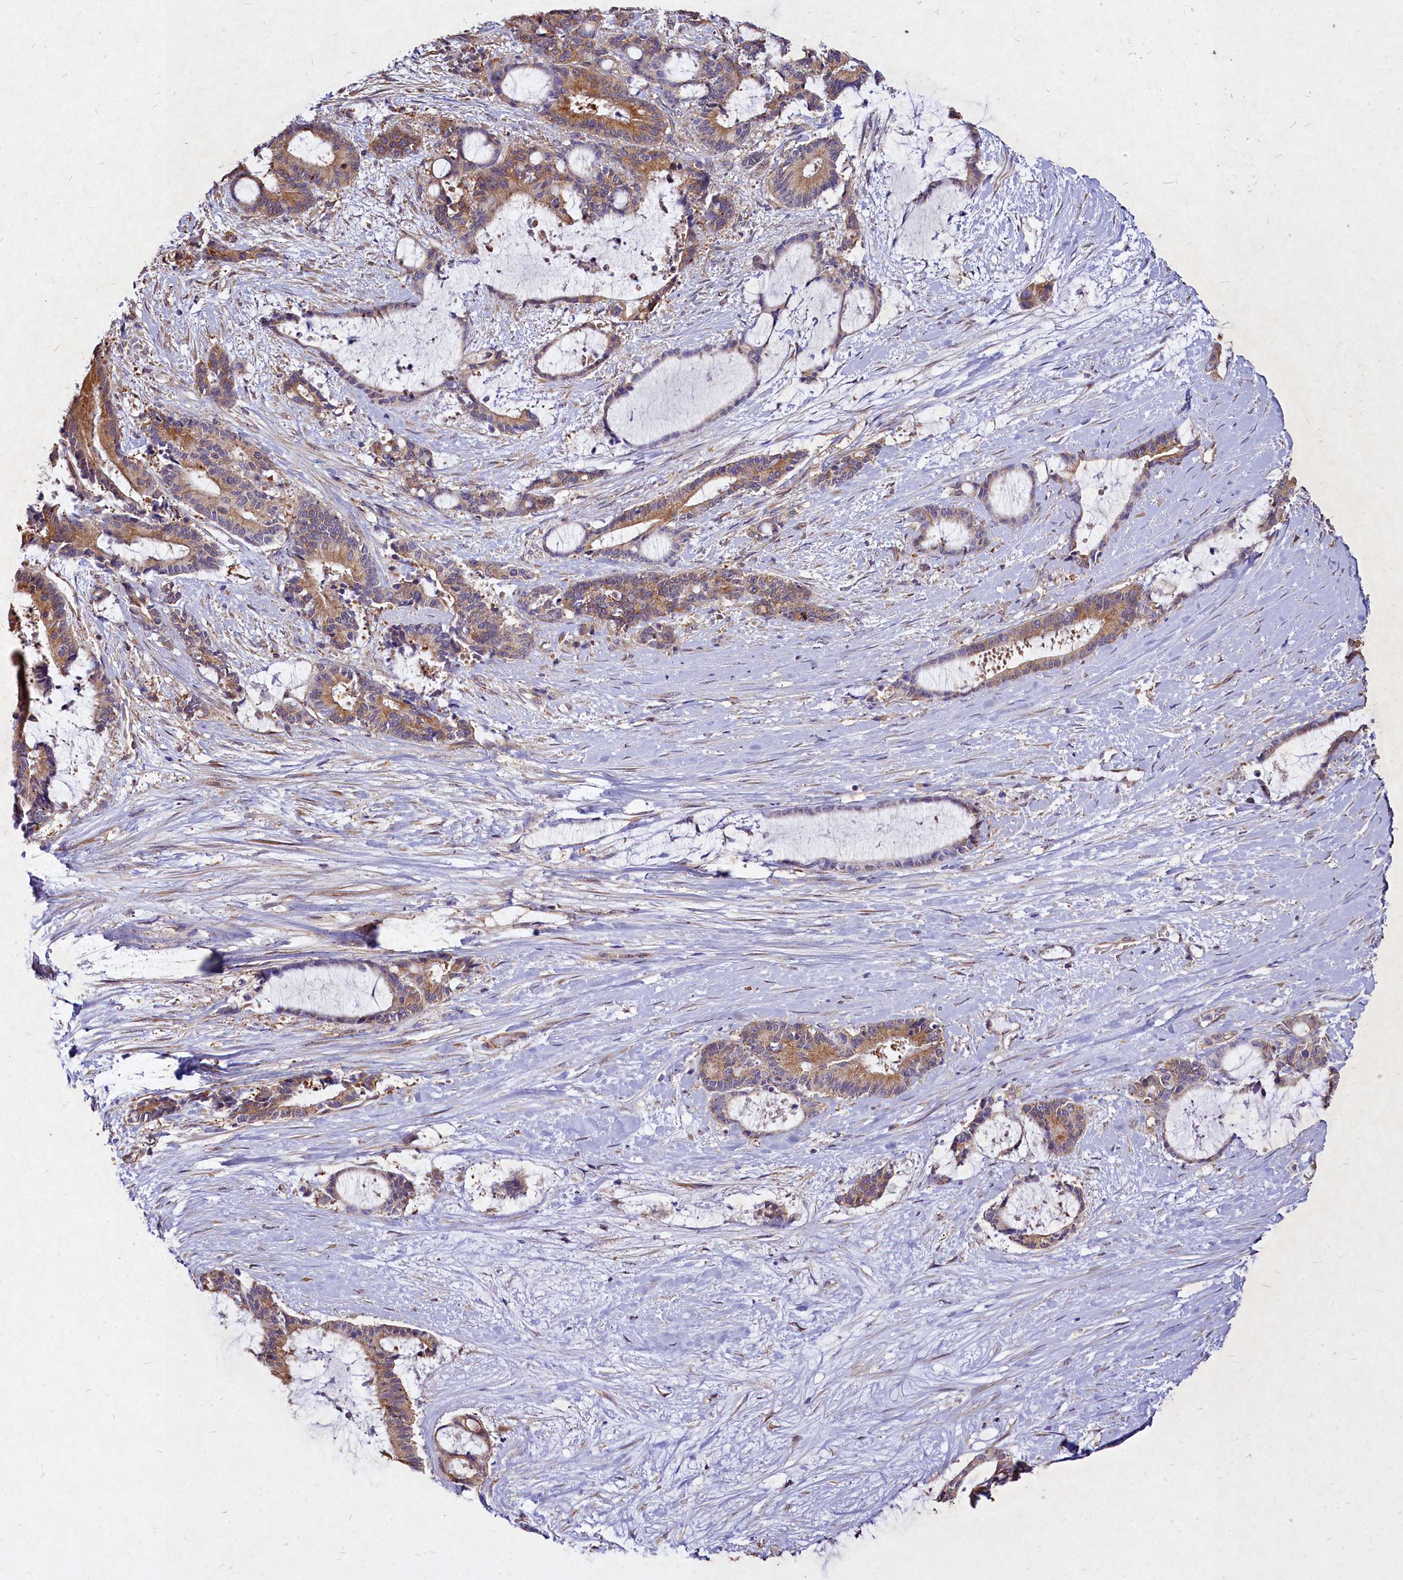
{"staining": {"intensity": "moderate", "quantity": ">75%", "location": "cytoplasmic/membranous"}, "tissue": "liver cancer", "cell_type": "Tumor cells", "image_type": "cancer", "snomed": [{"axis": "morphology", "description": "Normal tissue, NOS"}, {"axis": "morphology", "description": "Cholangiocarcinoma"}, {"axis": "topography", "description": "Liver"}, {"axis": "topography", "description": "Peripheral nerve tissue"}], "caption": "Immunohistochemistry (DAB) staining of liver cancer (cholangiocarcinoma) shows moderate cytoplasmic/membranous protein positivity in approximately >75% of tumor cells.", "gene": "SKA1", "patient": {"sex": "female", "age": 73}}